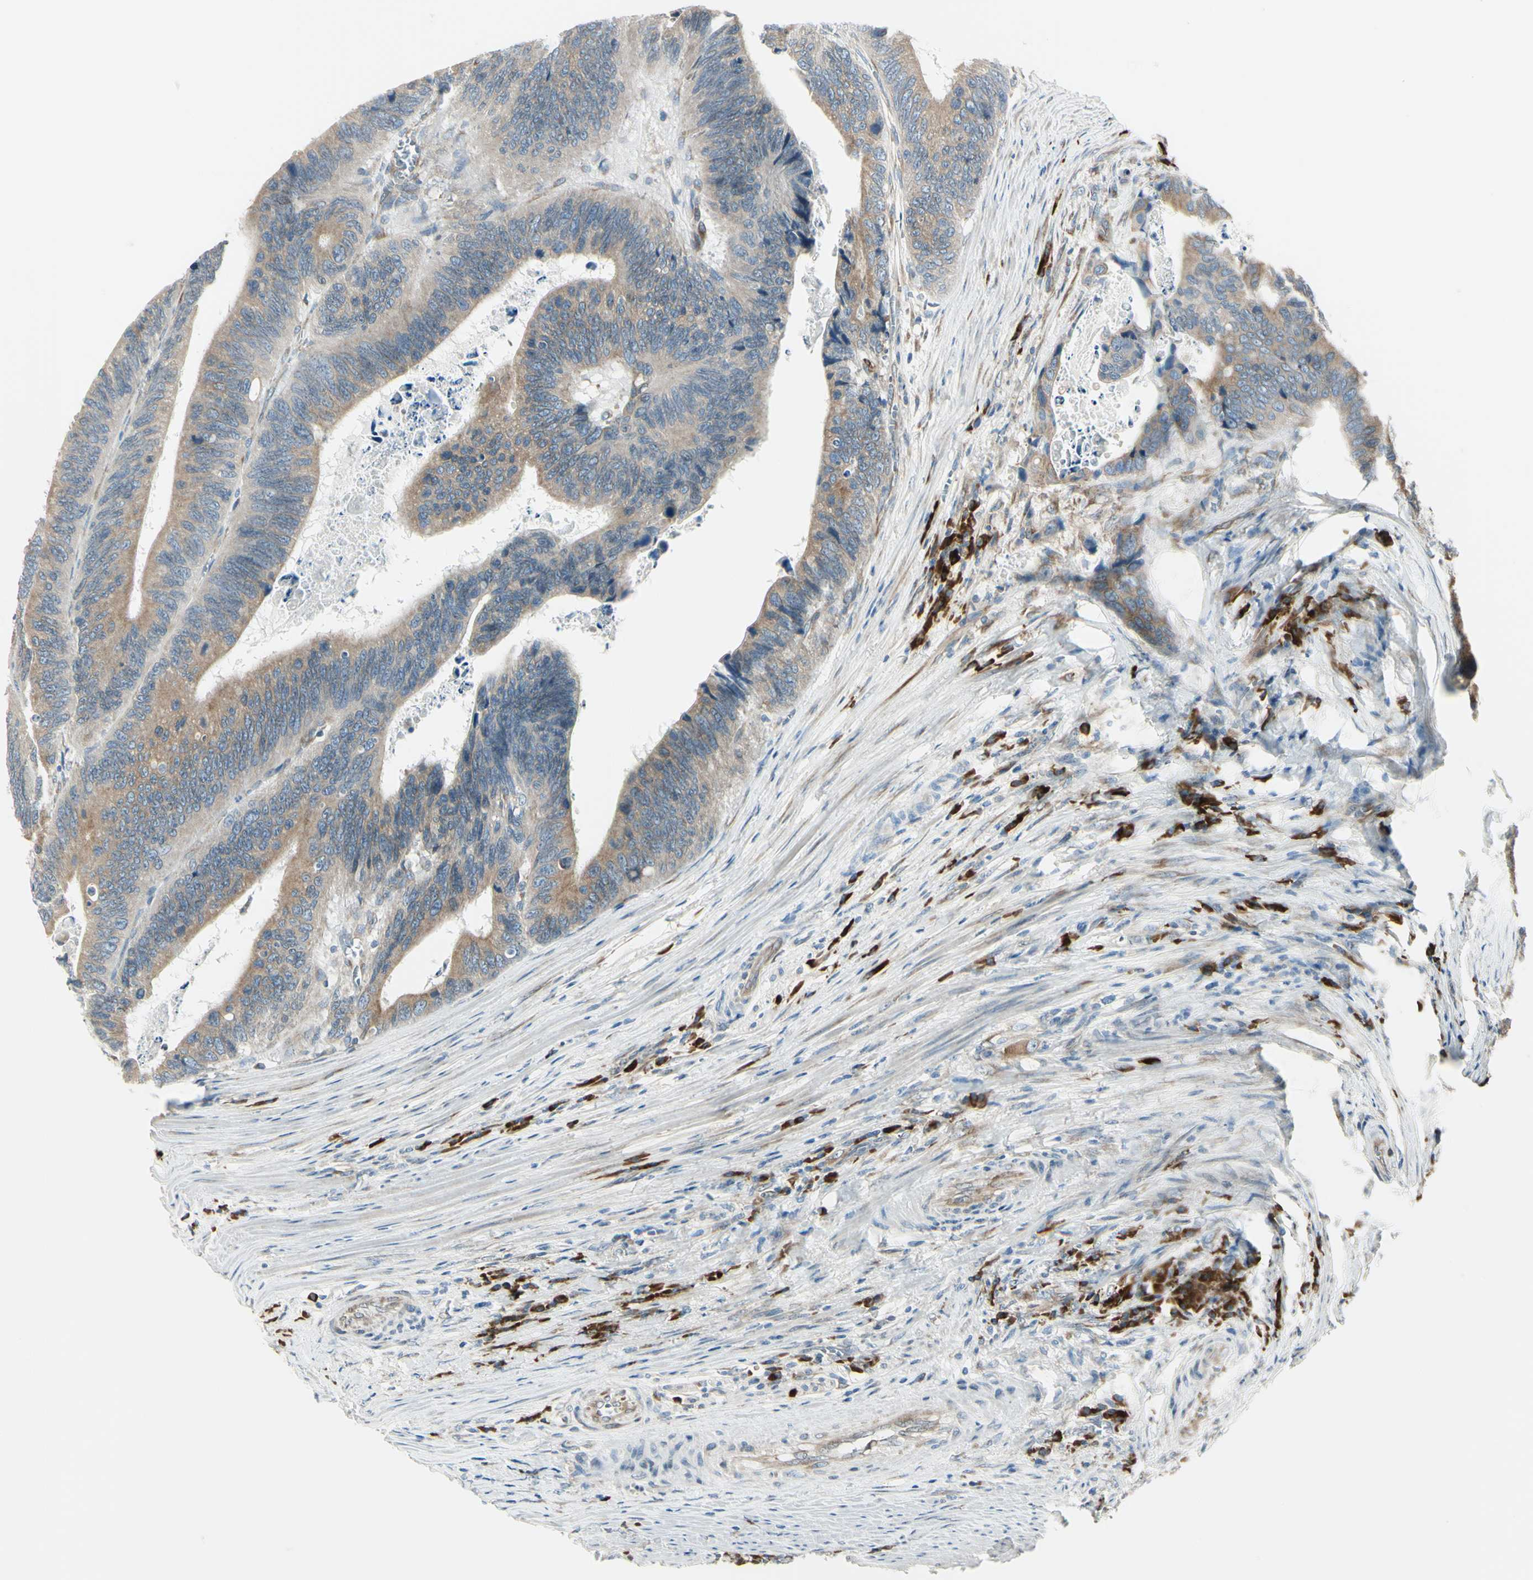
{"staining": {"intensity": "weak", "quantity": ">75%", "location": "cytoplasmic/membranous"}, "tissue": "colorectal cancer", "cell_type": "Tumor cells", "image_type": "cancer", "snomed": [{"axis": "morphology", "description": "Adenocarcinoma, NOS"}, {"axis": "topography", "description": "Colon"}], "caption": "A histopathology image of adenocarcinoma (colorectal) stained for a protein reveals weak cytoplasmic/membranous brown staining in tumor cells. (DAB (3,3'-diaminobenzidine) IHC, brown staining for protein, blue staining for nuclei).", "gene": "SELENOS", "patient": {"sex": "male", "age": 72}}